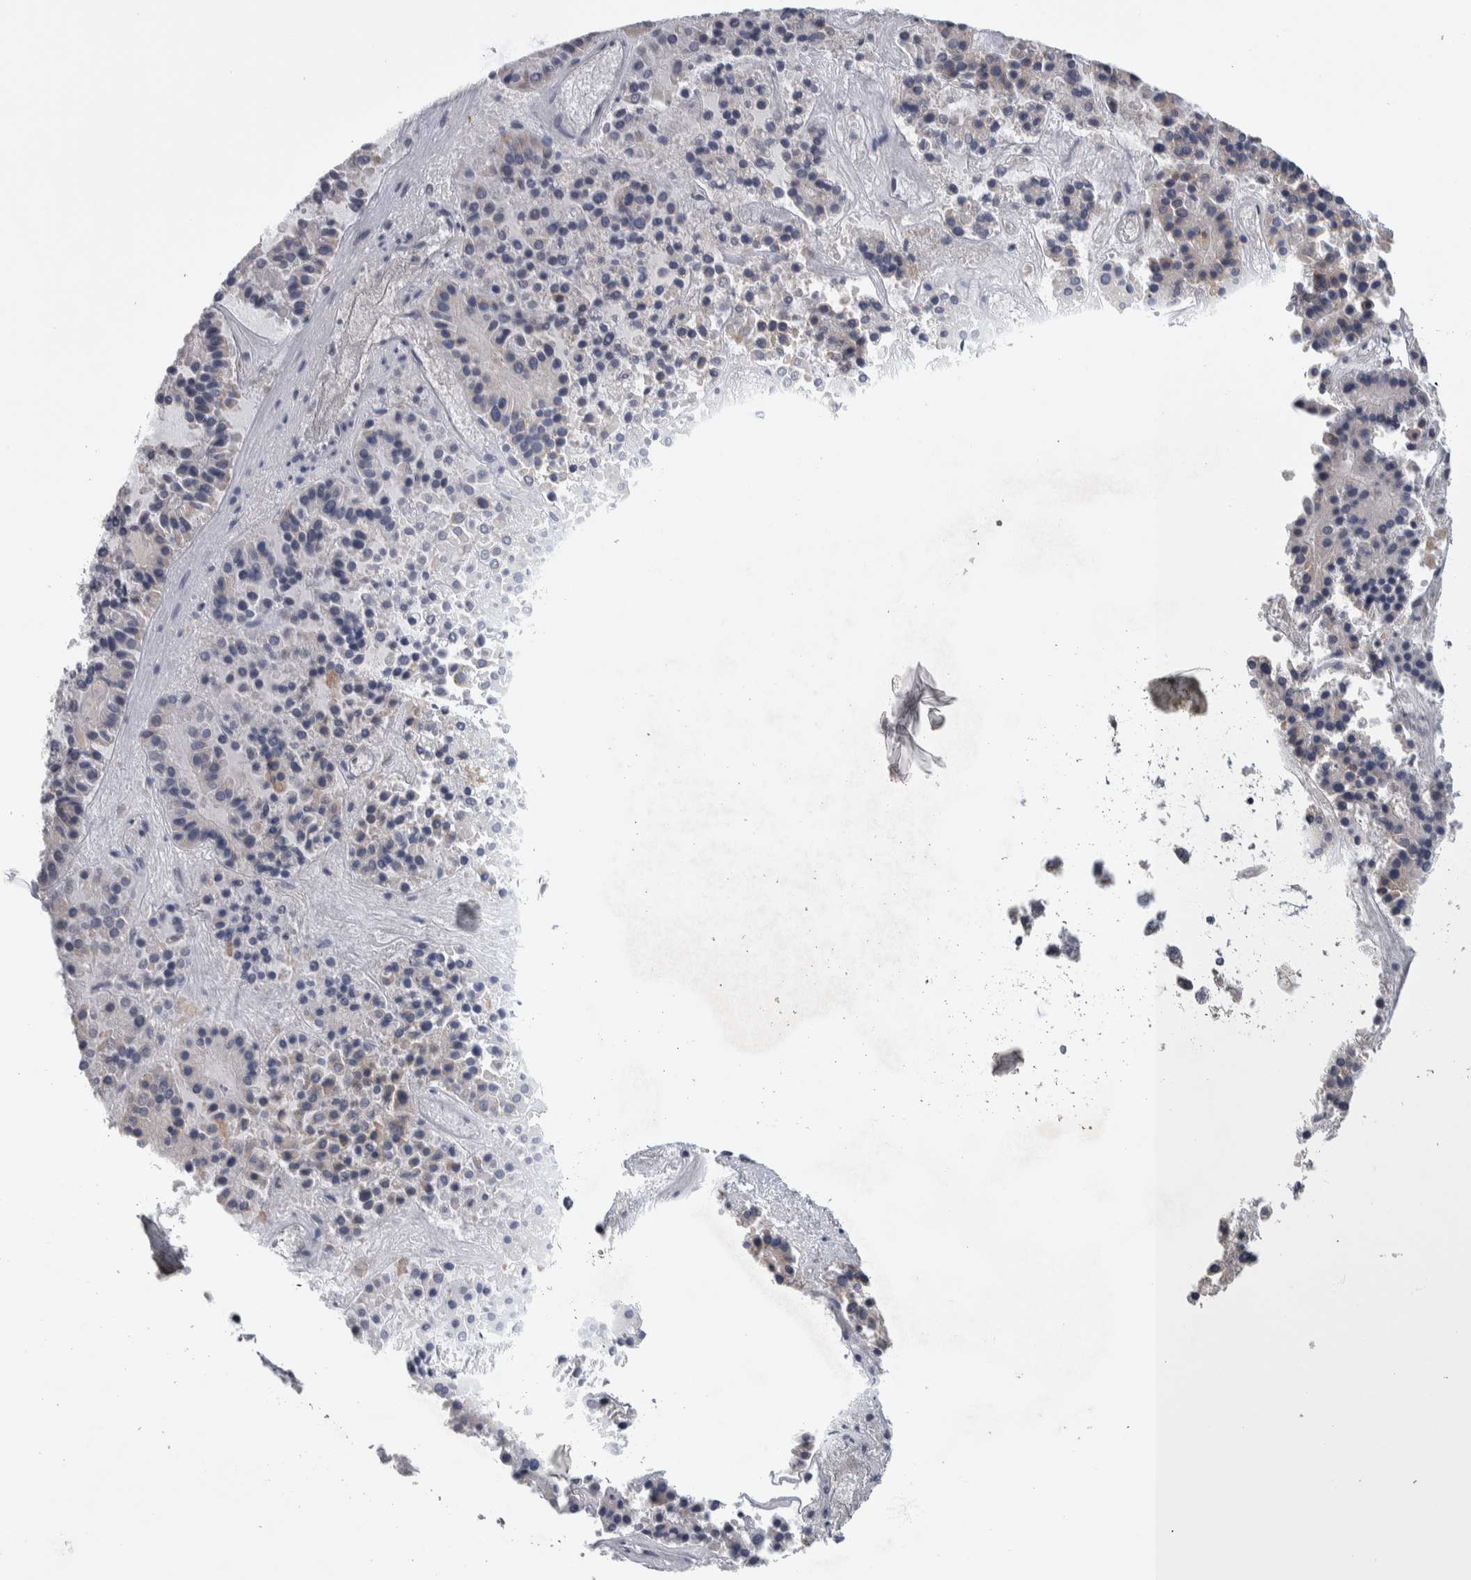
{"staining": {"intensity": "negative", "quantity": "none", "location": "none"}, "tissue": "pancreatic cancer", "cell_type": "Tumor cells", "image_type": "cancer", "snomed": [{"axis": "morphology", "description": "Adenocarcinoma, NOS"}, {"axis": "topography", "description": "Pancreas"}], "caption": "Immunohistochemistry (IHC) of human adenocarcinoma (pancreatic) displays no expression in tumor cells.", "gene": "IBTK", "patient": {"sex": "male", "age": 50}}